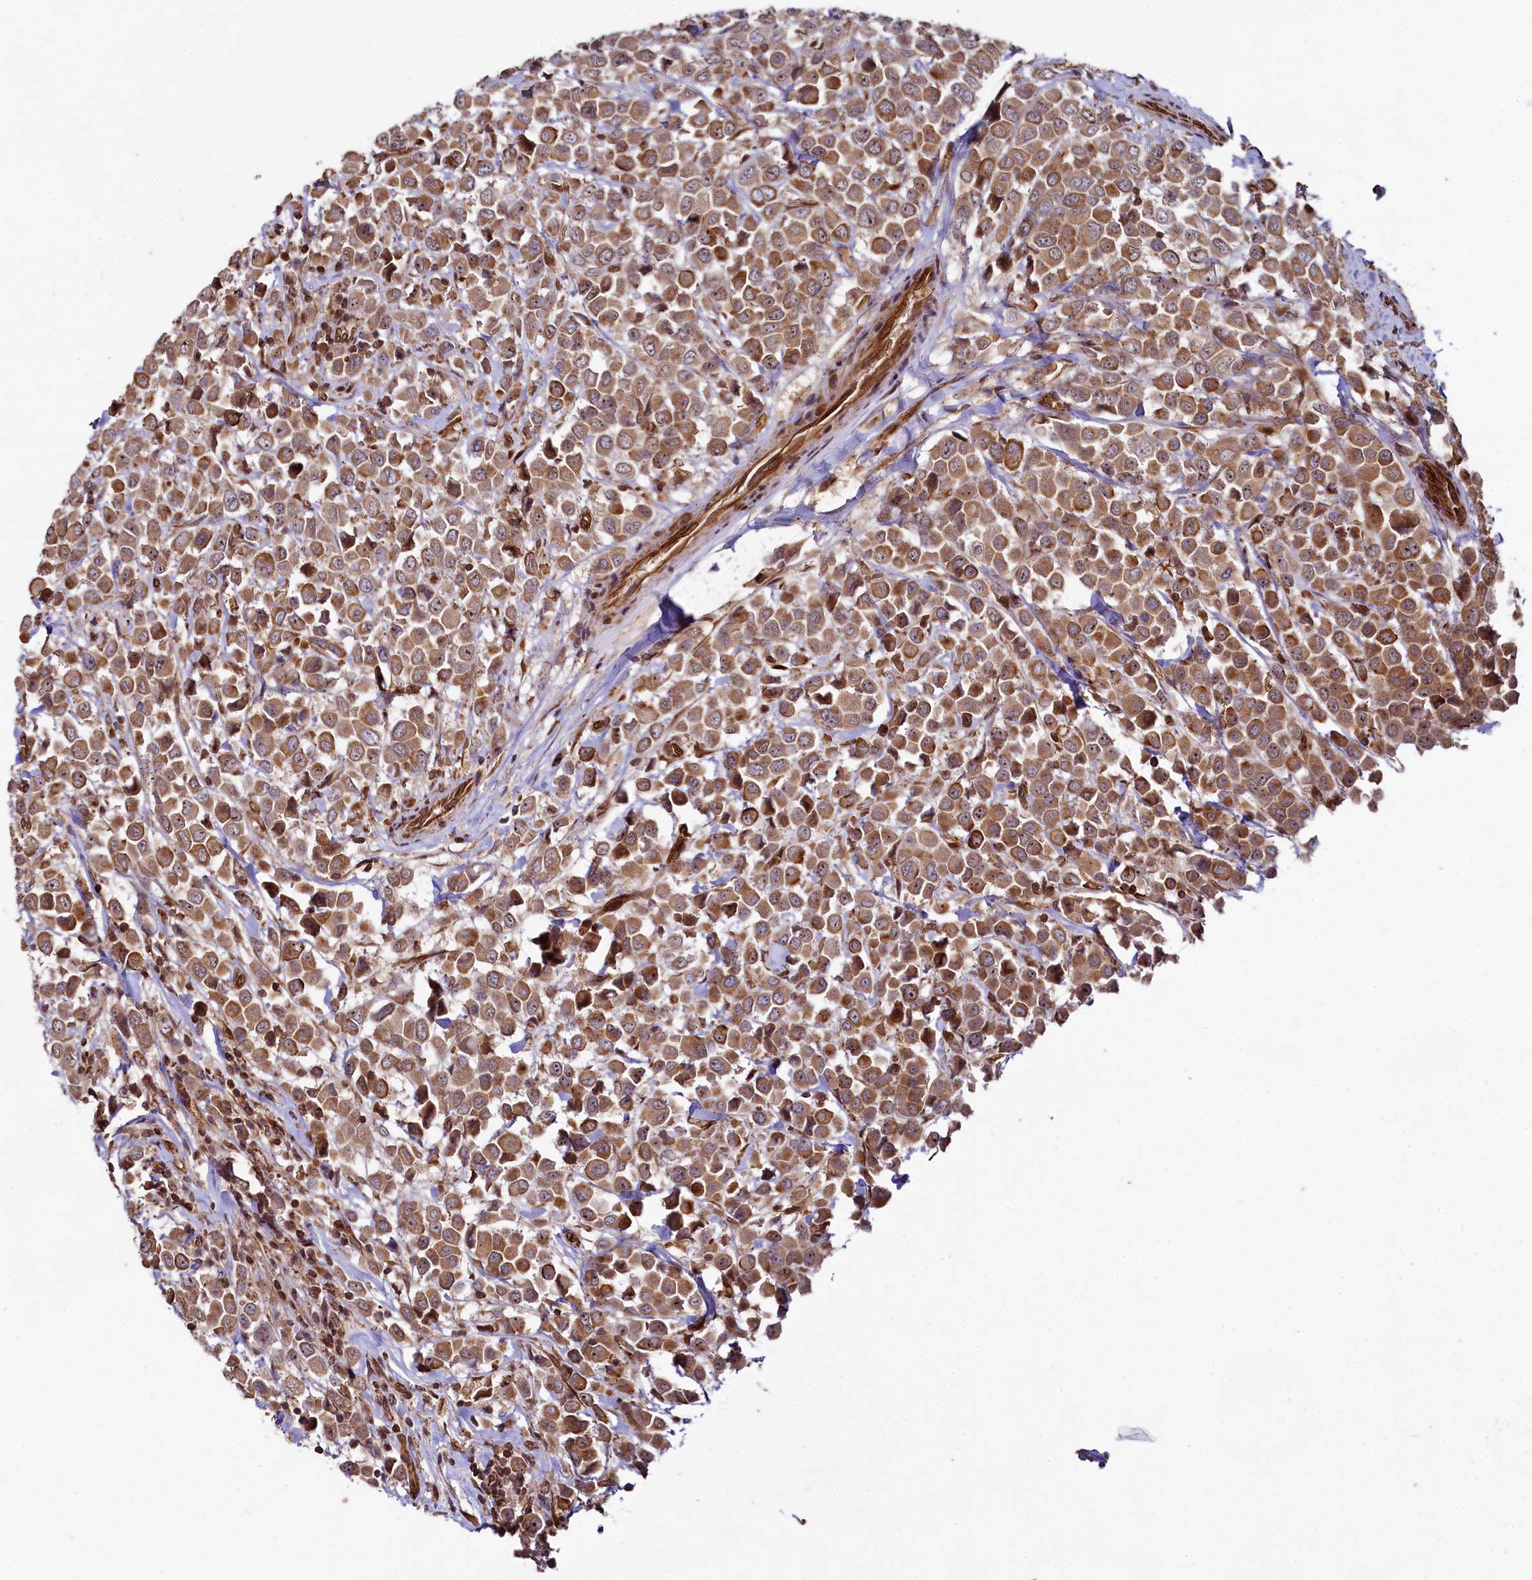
{"staining": {"intensity": "moderate", "quantity": ">75%", "location": "cytoplasmic/membranous"}, "tissue": "breast cancer", "cell_type": "Tumor cells", "image_type": "cancer", "snomed": [{"axis": "morphology", "description": "Duct carcinoma"}, {"axis": "topography", "description": "Breast"}], "caption": "Protein expression analysis of human breast invasive ductal carcinoma reveals moderate cytoplasmic/membranous positivity in approximately >75% of tumor cells. The staining was performed using DAB (3,3'-diaminobenzidine), with brown indicating positive protein expression. Nuclei are stained blue with hematoxylin.", "gene": "SVIP", "patient": {"sex": "female", "age": 61}}